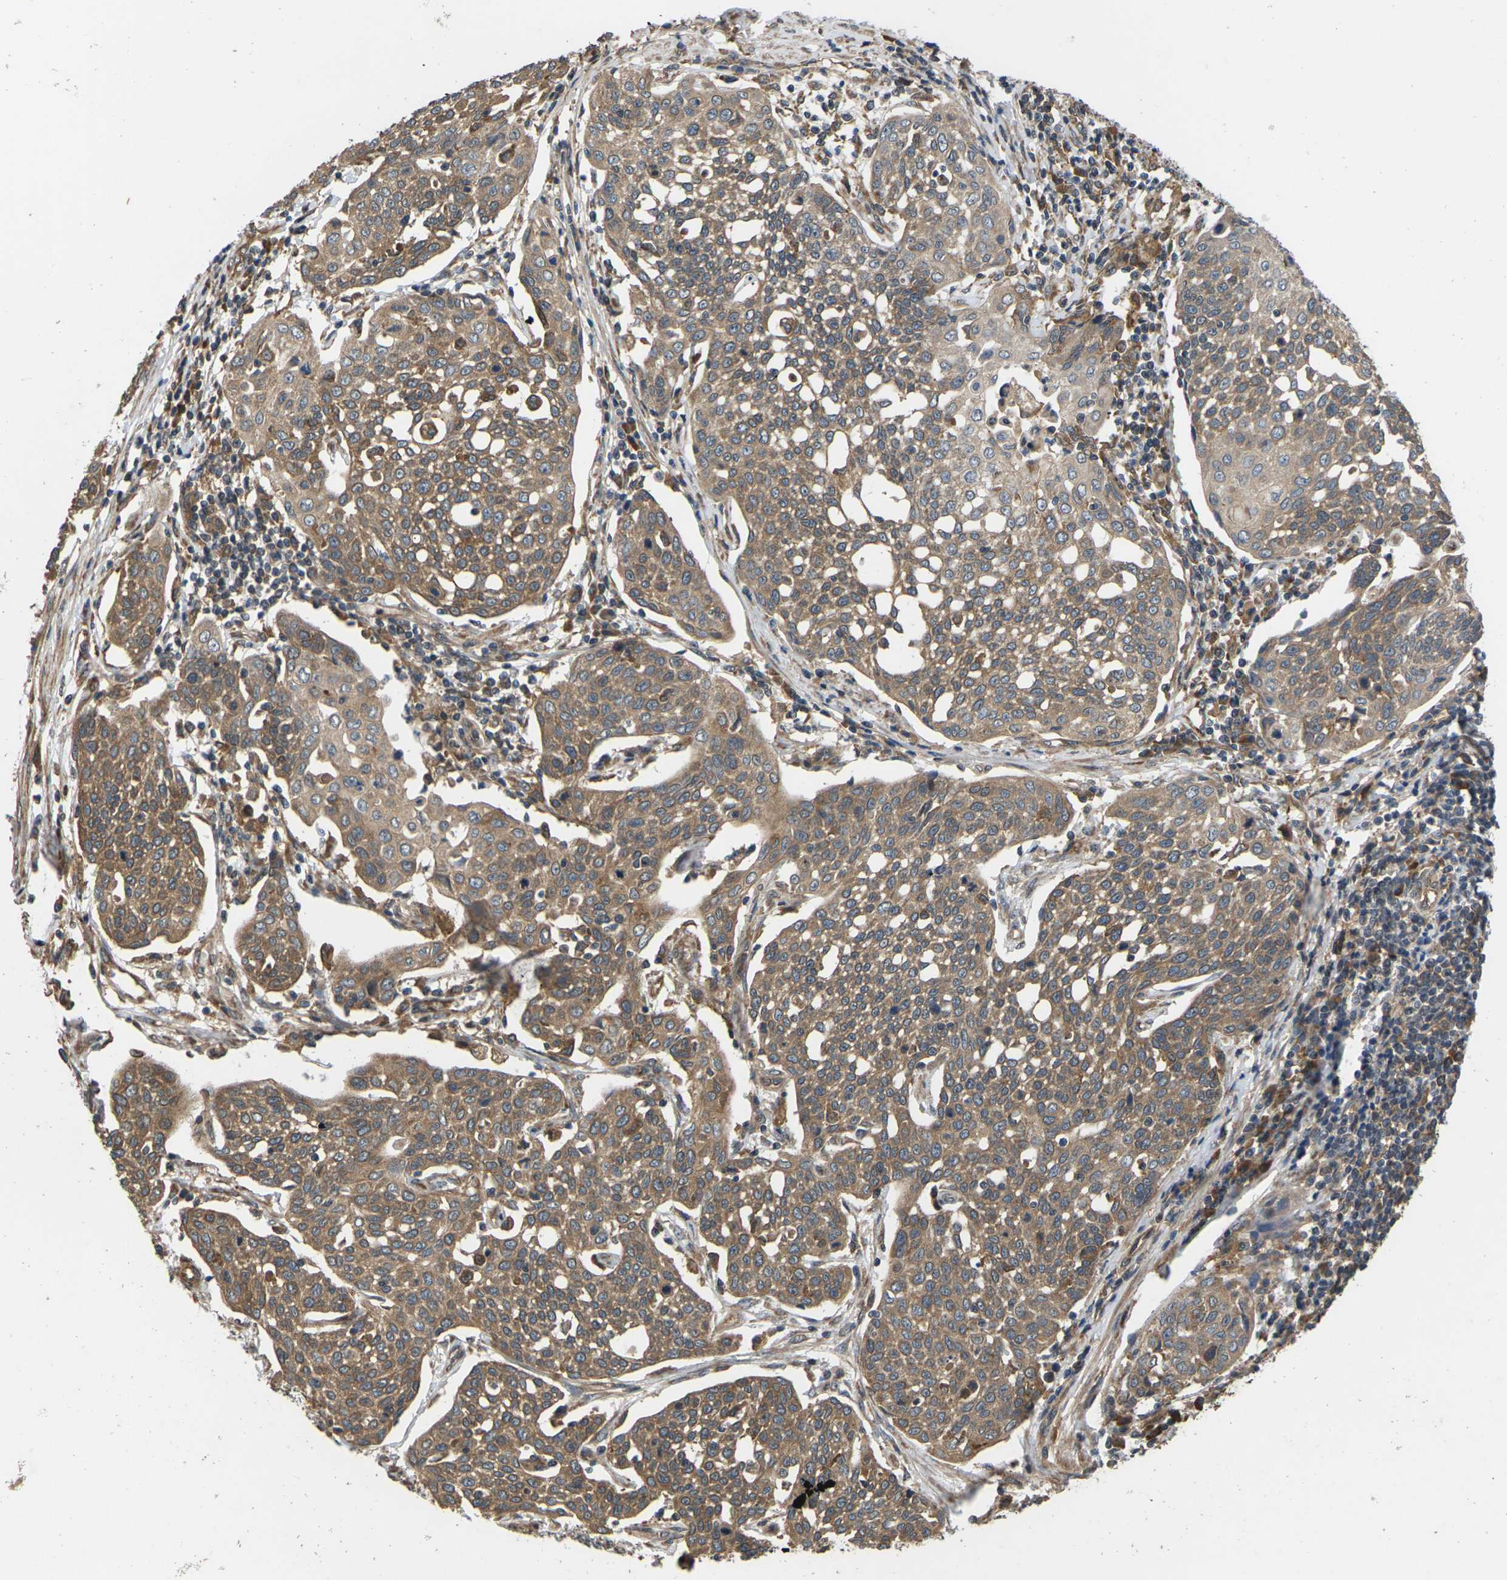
{"staining": {"intensity": "moderate", "quantity": ">75%", "location": "cytoplasmic/membranous"}, "tissue": "cervical cancer", "cell_type": "Tumor cells", "image_type": "cancer", "snomed": [{"axis": "morphology", "description": "Squamous cell carcinoma, NOS"}, {"axis": "topography", "description": "Cervix"}], "caption": "Cervical squamous cell carcinoma tissue exhibits moderate cytoplasmic/membranous staining in approximately >75% of tumor cells", "gene": "NRAS", "patient": {"sex": "female", "age": 34}}